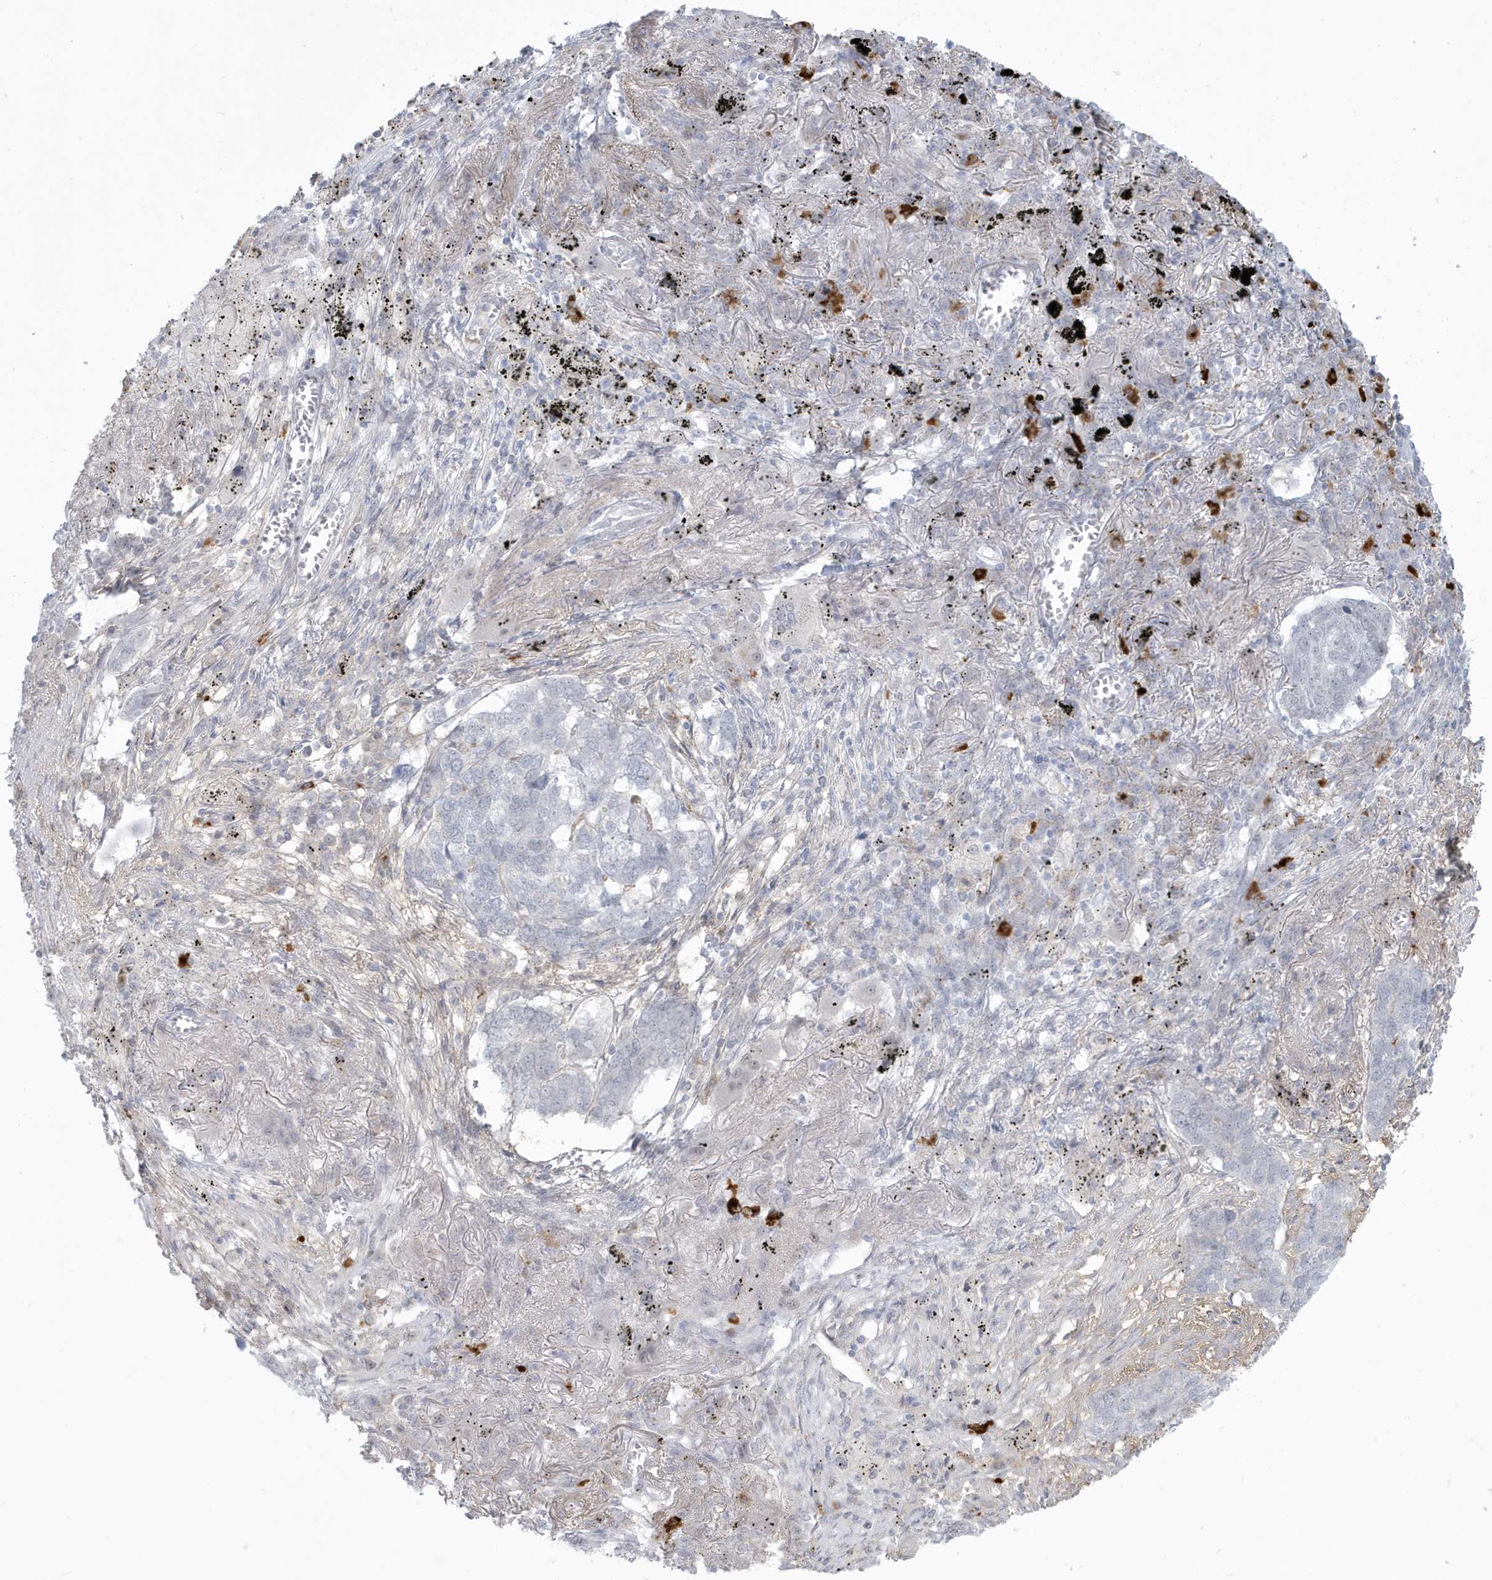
{"staining": {"intensity": "negative", "quantity": "none", "location": "none"}, "tissue": "lung cancer", "cell_type": "Tumor cells", "image_type": "cancer", "snomed": [{"axis": "morphology", "description": "Squamous cell carcinoma, NOS"}, {"axis": "topography", "description": "Lung"}], "caption": "Immunohistochemical staining of human squamous cell carcinoma (lung) displays no significant expression in tumor cells.", "gene": "HERC6", "patient": {"sex": "female", "age": 63}}